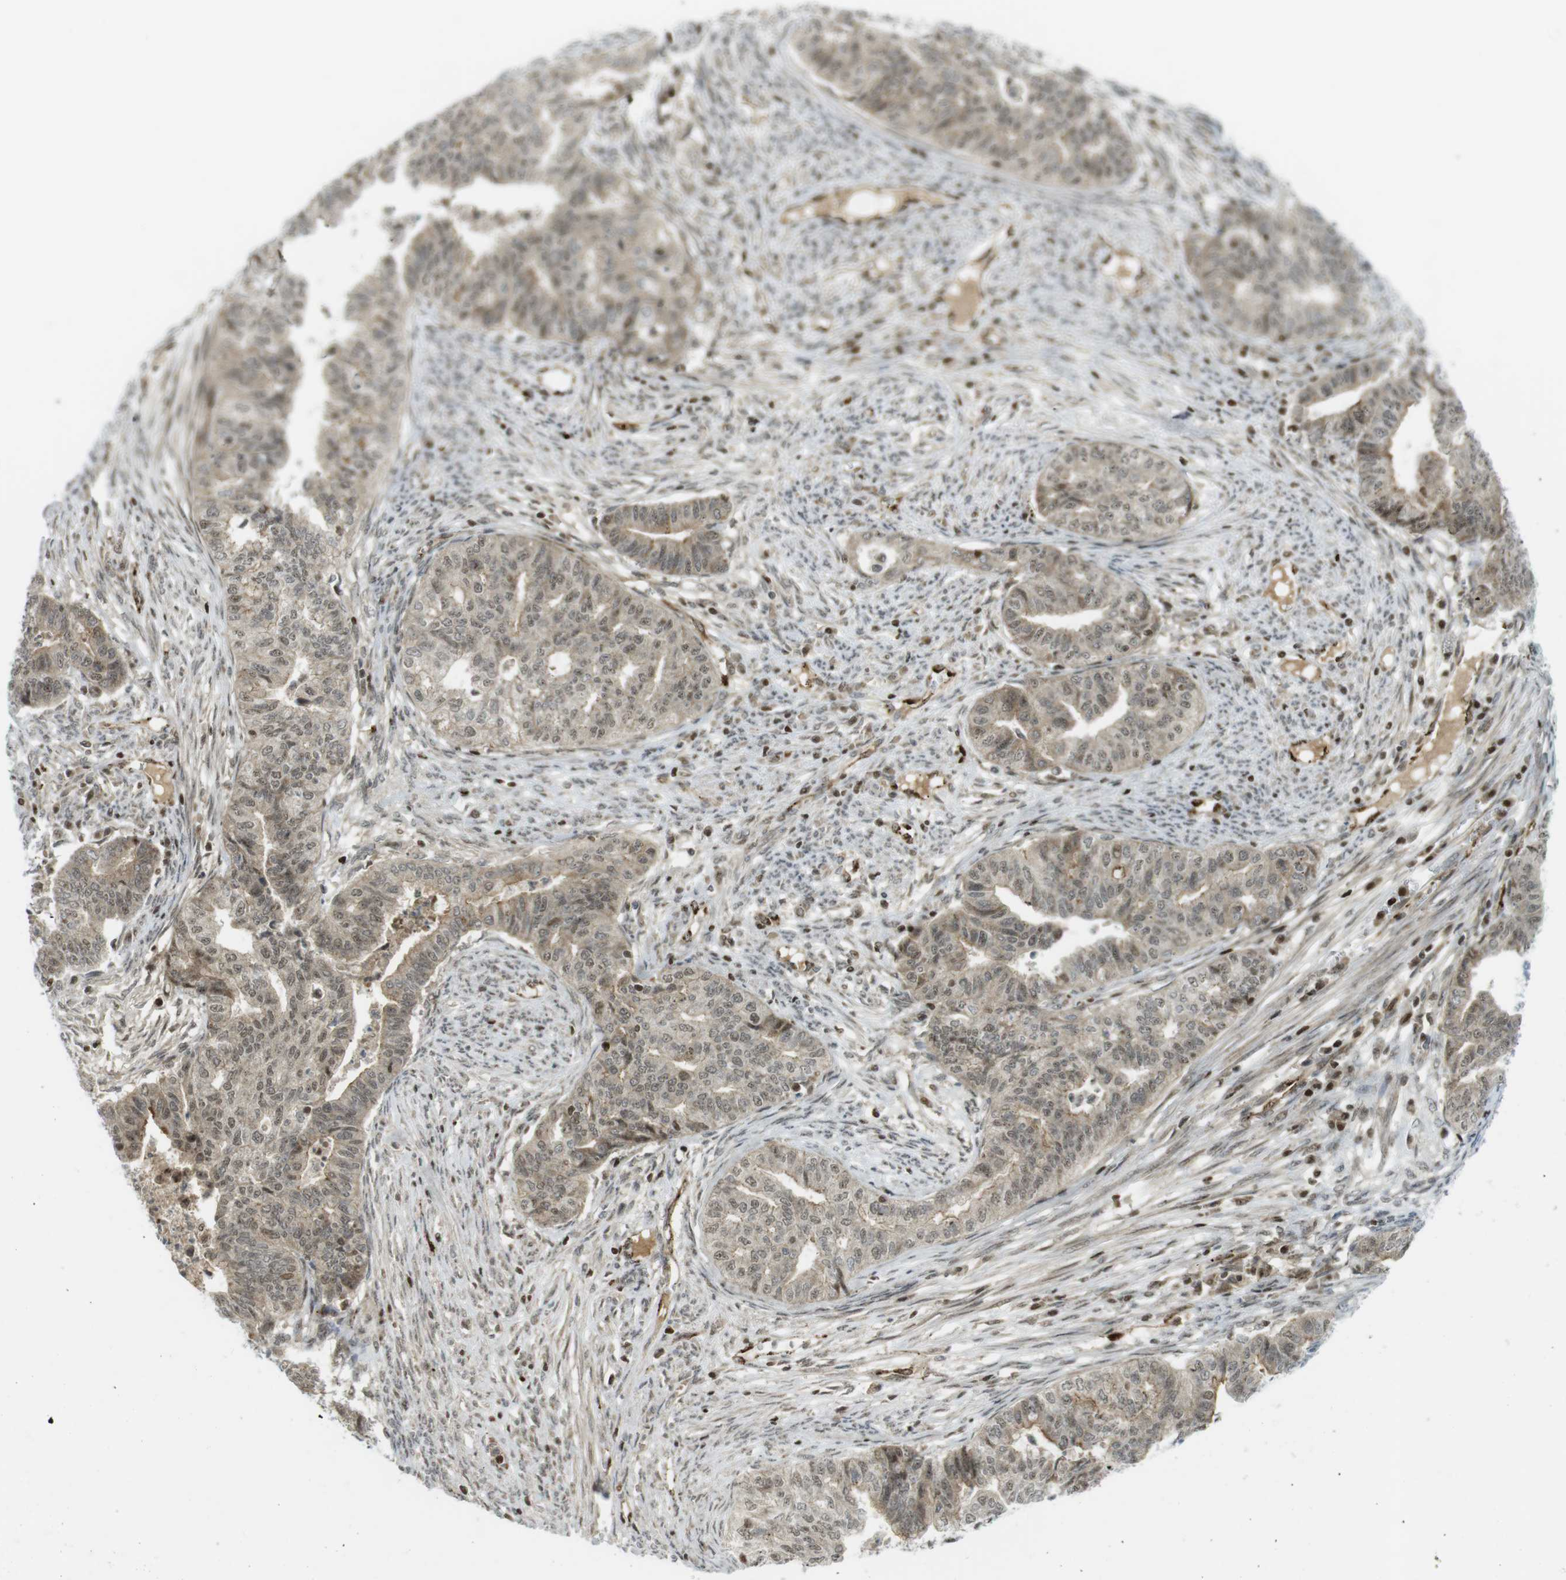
{"staining": {"intensity": "weak", "quantity": ">75%", "location": "cytoplasmic/membranous,nuclear"}, "tissue": "endometrial cancer", "cell_type": "Tumor cells", "image_type": "cancer", "snomed": [{"axis": "morphology", "description": "Adenocarcinoma, NOS"}, {"axis": "topography", "description": "Endometrium"}], "caption": "Immunohistochemical staining of human endometrial adenocarcinoma shows weak cytoplasmic/membranous and nuclear protein positivity in approximately >75% of tumor cells. (DAB (3,3'-diaminobenzidine) IHC with brightfield microscopy, high magnification).", "gene": "PPP1R13B", "patient": {"sex": "female", "age": 79}}